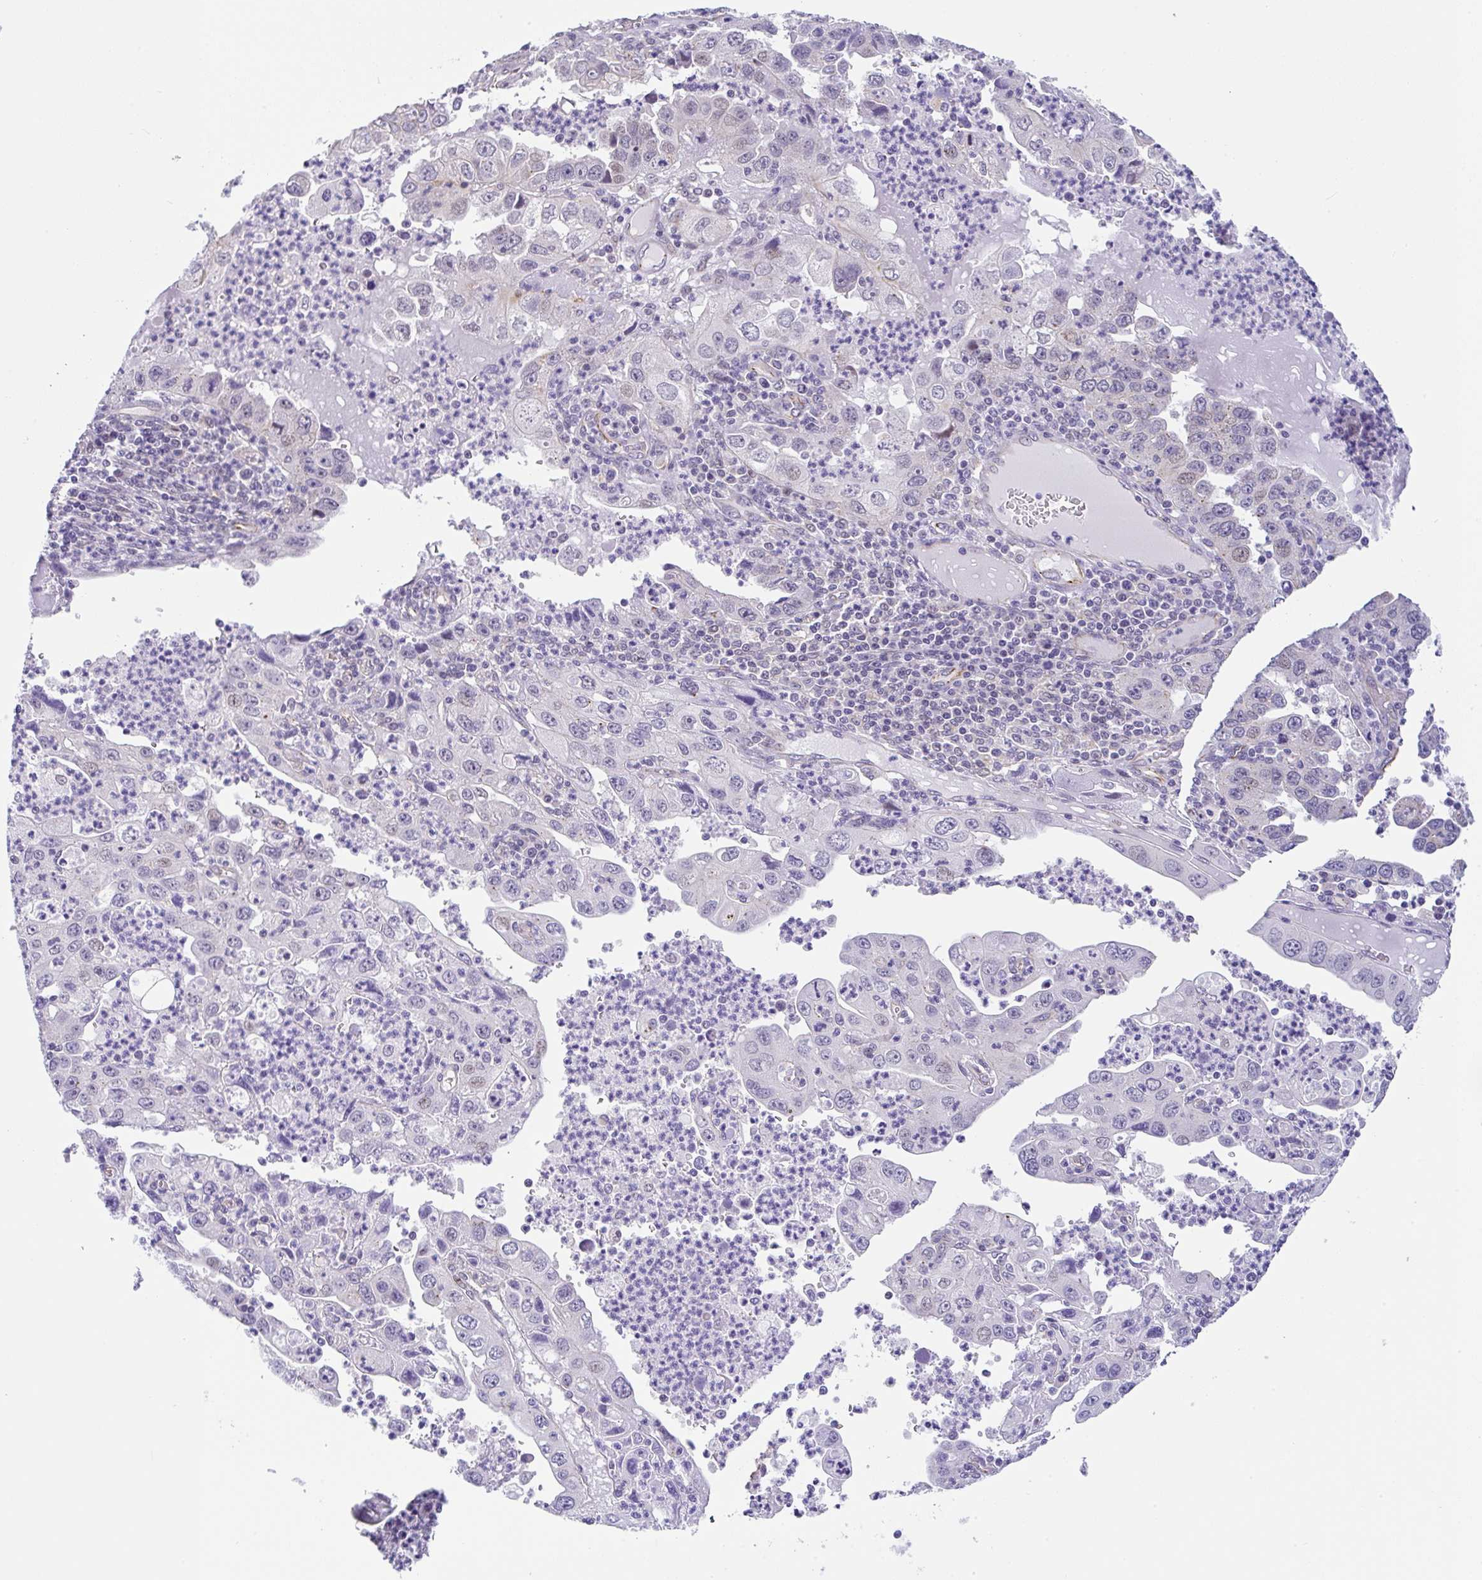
{"staining": {"intensity": "negative", "quantity": "none", "location": "none"}, "tissue": "endometrial cancer", "cell_type": "Tumor cells", "image_type": "cancer", "snomed": [{"axis": "morphology", "description": "Adenocarcinoma, NOS"}, {"axis": "topography", "description": "Uterus"}], "caption": "The IHC histopathology image has no significant expression in tumor cells of adenocarcinoma (endometrial) tissue.", "gene": "CGNL1", "patient": {"sex": "female", "age": 62}}